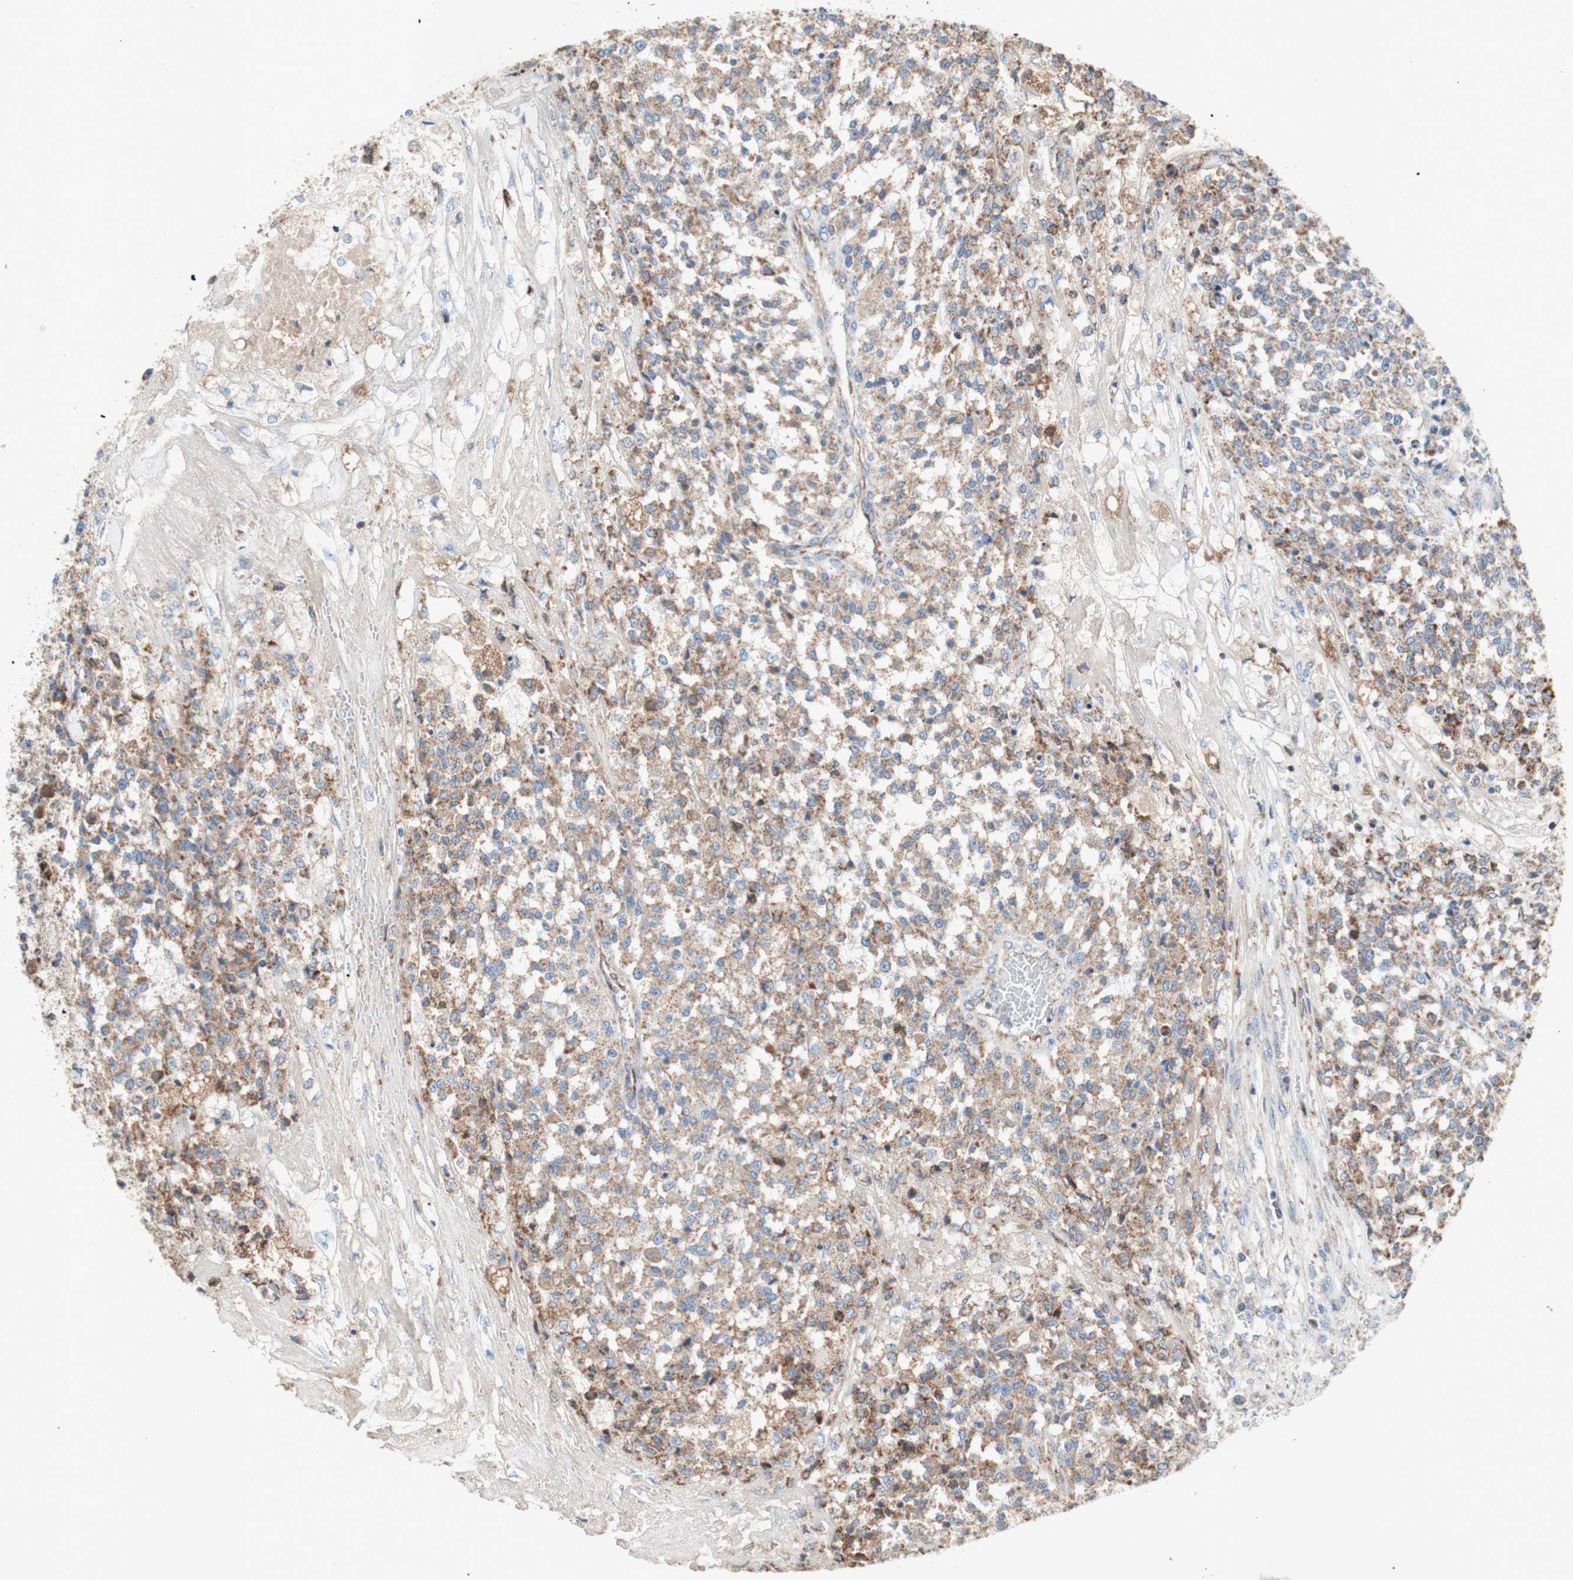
{"staining": {"intensity": "moderate", "quantity": ">75%", "location": "cytoplasmic/membranous"}, "tissue": "testis cancer", "cell_type": "Tumor cells", "image_type": "cancer", "snomed": [{"axis": "morphology", "description": "Seminoma, NOS"}, {"axis": "topography", "description": "Testis"}], "caption": "Human testis cancer (seminoma) stained with a brown dye demonstrates moderate cytoplasmic/membranous positive staining in about >75% of tumor cells.", "gene": "SDHB", "patient": {"sex": "male", "age": 59}}